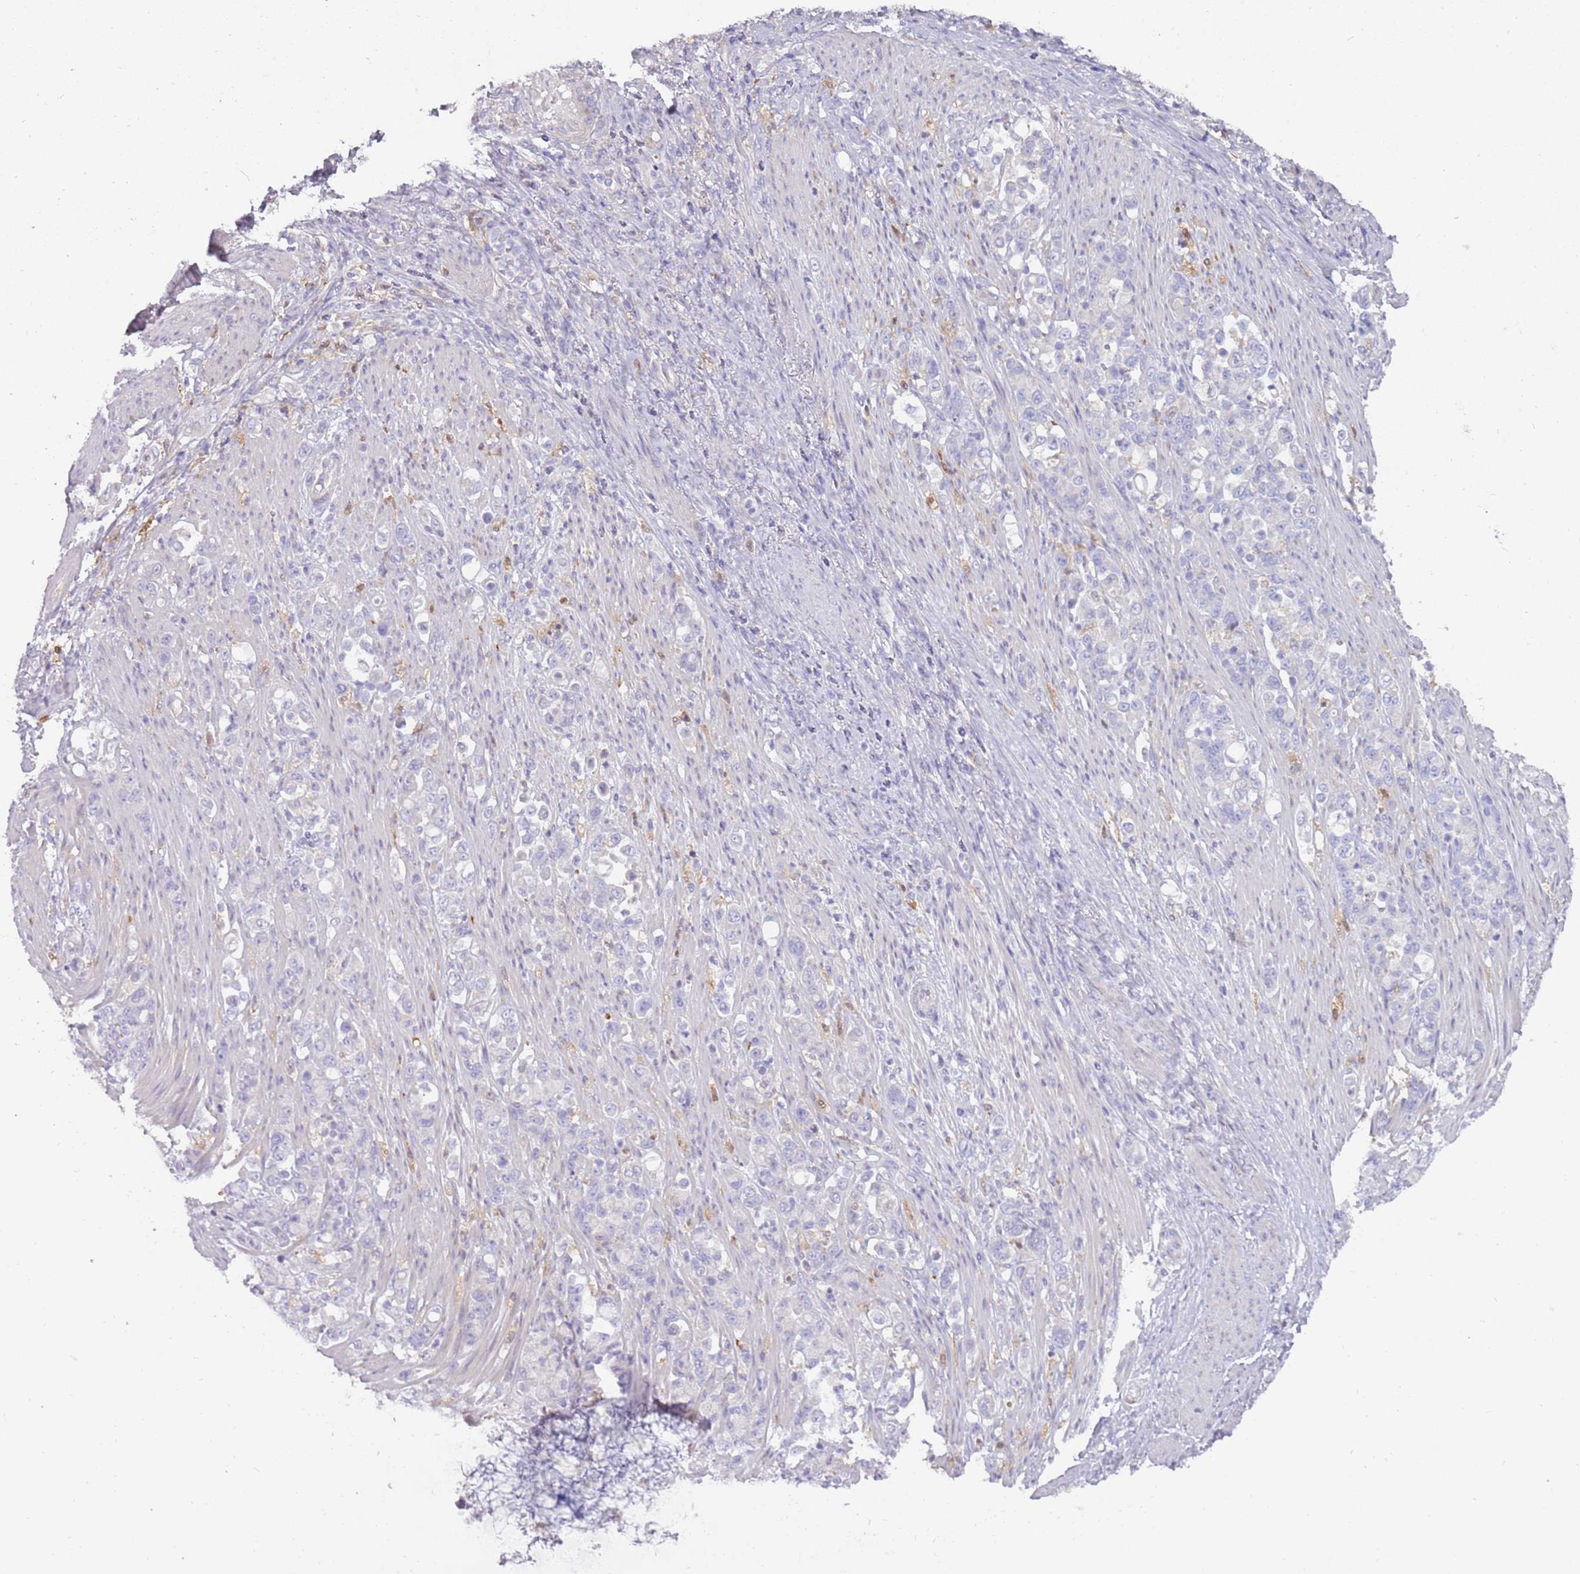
{"staining": {"intensity": "negative", "quantity": "none", "location": "none"}, "tissue": "stomach cancer", "cell_type": "Tumor cells", "image_type": "cancer", "snomed": [{"axis": "morphology", "description": "Normal tissue, NOS"}, {"axis": "morphology", "description": "Adenocarcinoma, NOS"}, {"axis": "topography", "description": "Stomach"}], "caption": "Immunohistochemistry (IHC) image of neoplastic tissue: human adenocarcinoma (stomach) stained with DAB (3,3'-diaminobenzidine) shows no significant protein positivity in tumor cells. (Immunohistochemistry, brightfield microscopy, high magnification).", "gene": "DIPK1C", "patient": {"sex": "female", "age": 79}}